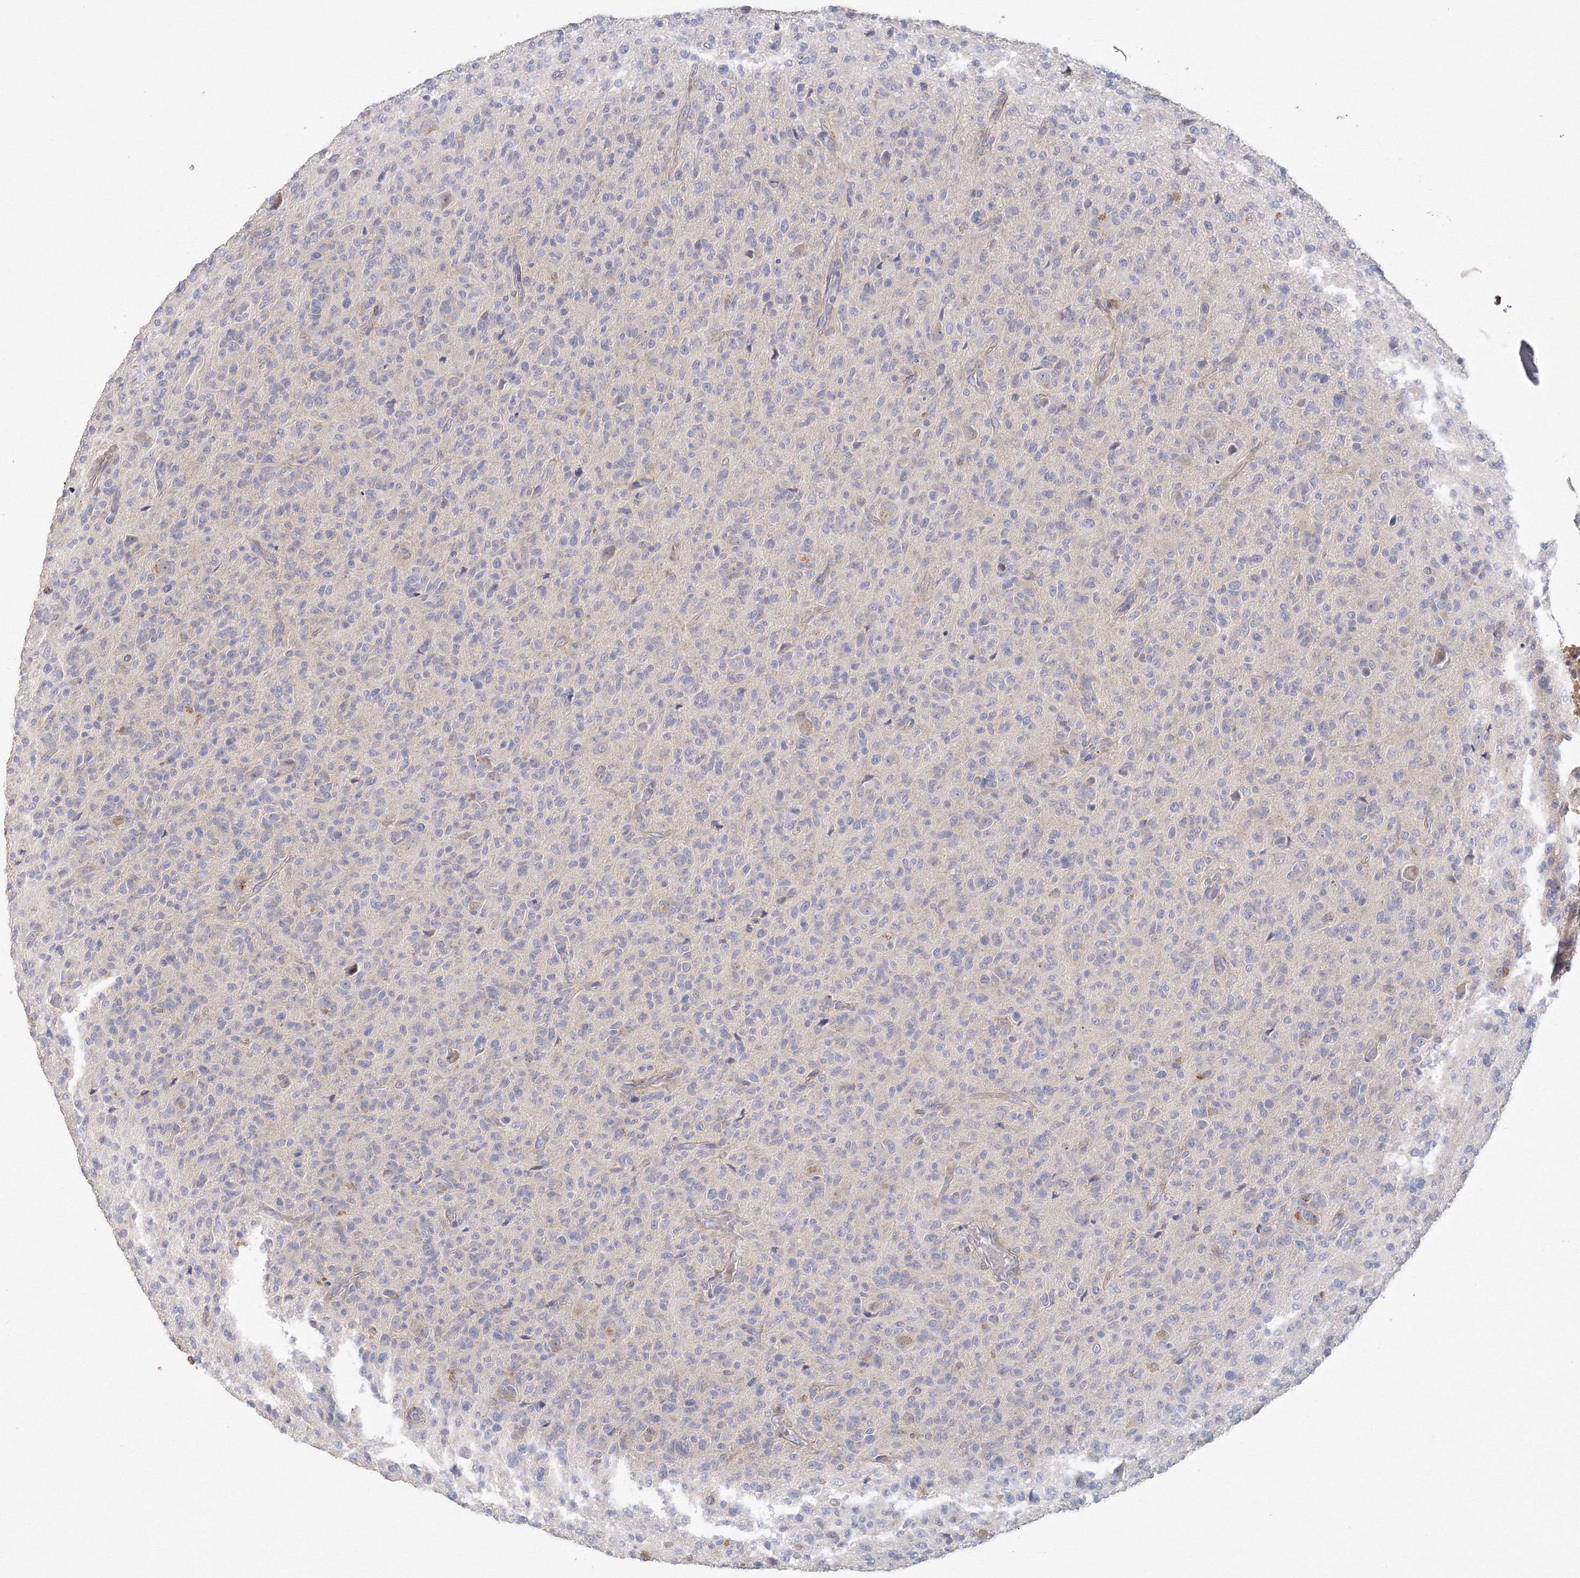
{"staining": {"intensity": "negative", "quantity": "none", "location": "none"}, "tissue": "glioma", "cell_type": "Tumor cells", "image_type": "cancer", "snomed": [{"axis": "morphology", "description": "Glioma, malignant, High grade"}, {"axis": "topography", "description": "Brain"}], "caption": "The micrograph reveals no significant expression in tumor cells of malignant glioma (high-grade).", "gene": "TACC2", "patient": {"sex": "female", "age": 57}}